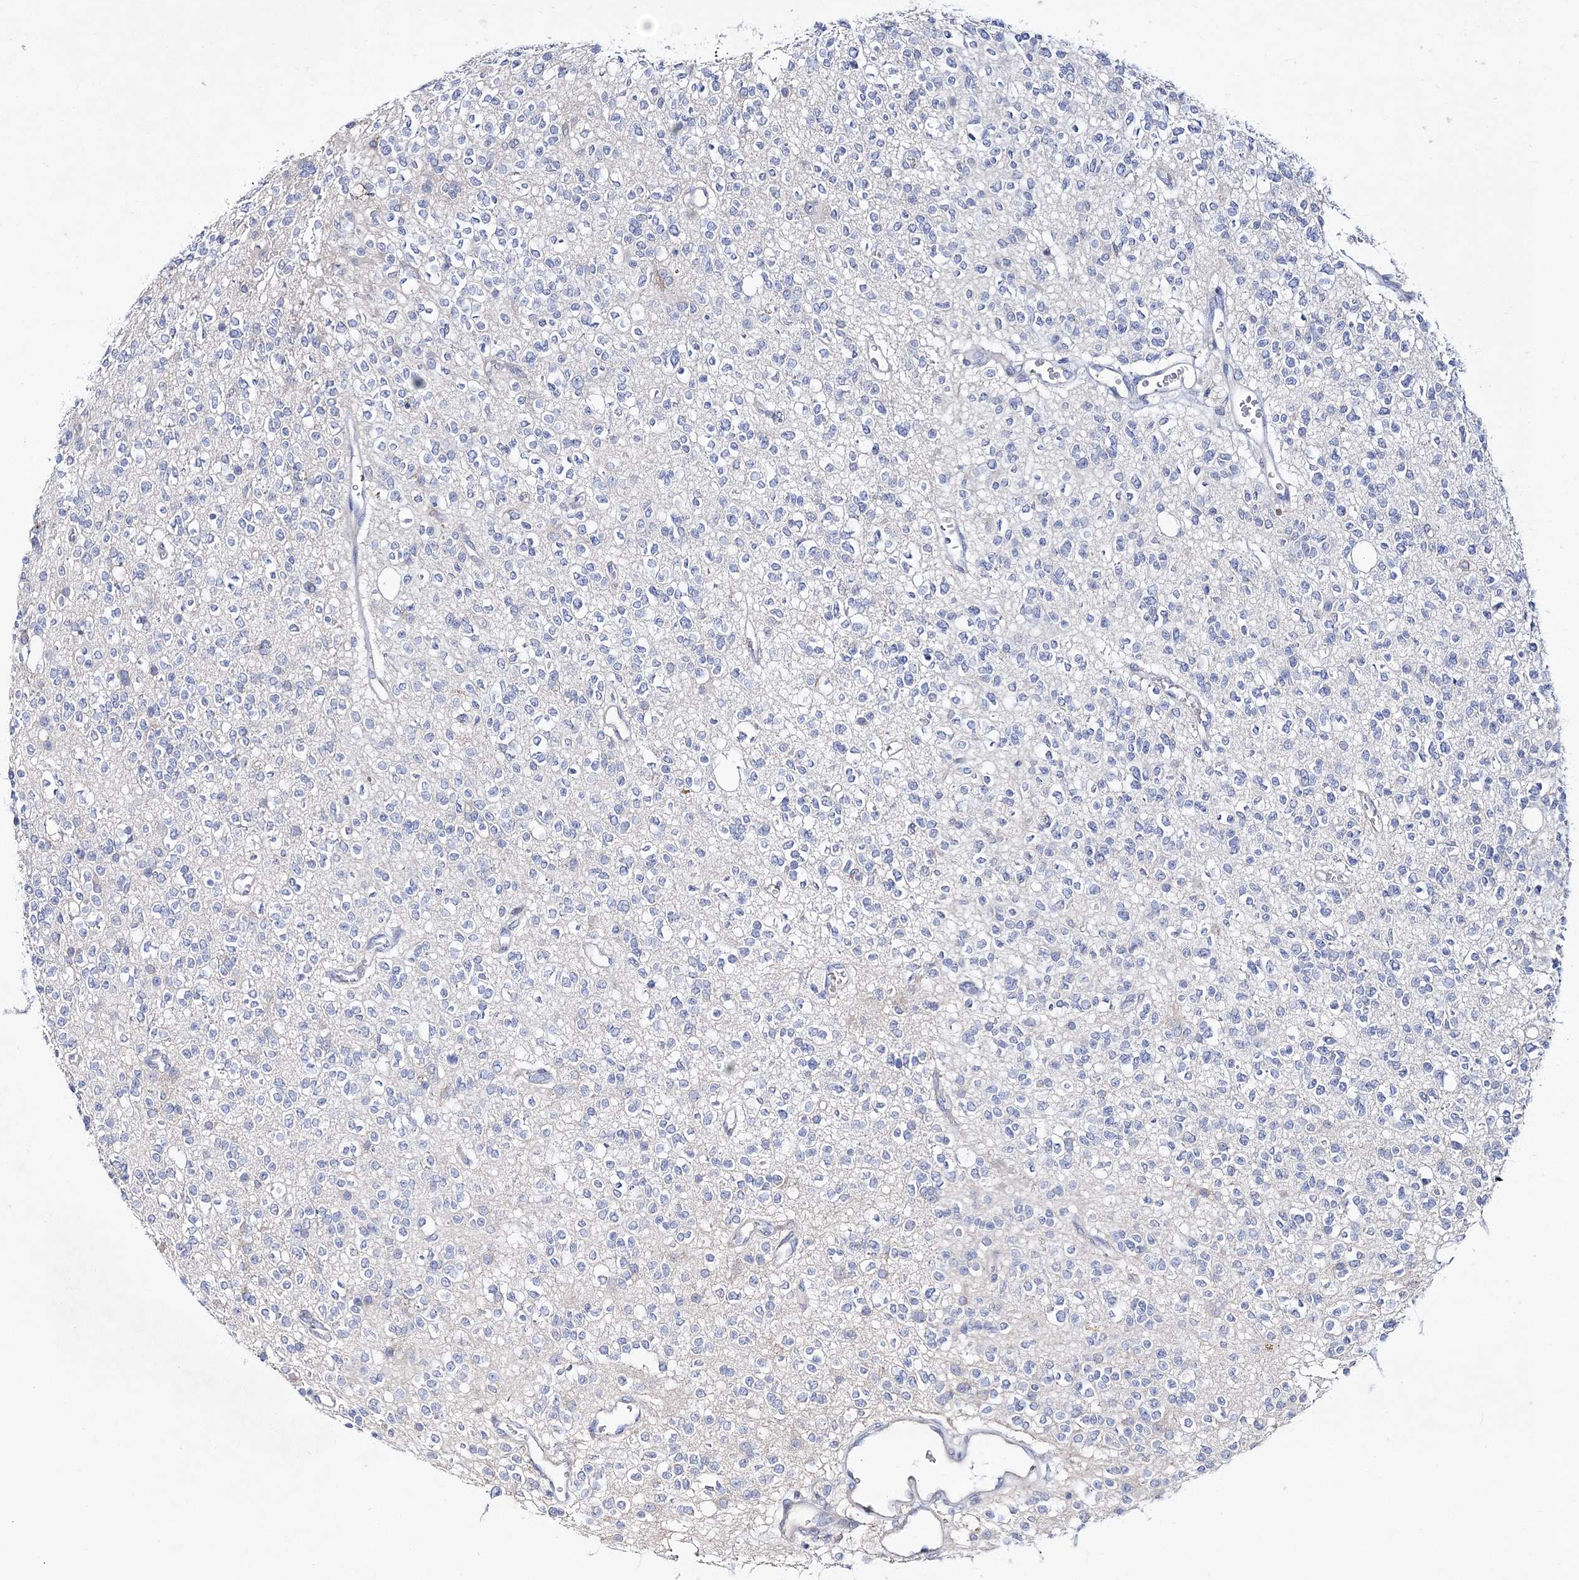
{"staining": {"intensity": "negative", "quantity": "none", "location": "none"}, "tissue": "glioma", "cell_type": "Tumor cells", "image_type": "cancer", "snomed": [{"axis": "morphology", "description": "Glioma, malignant, High grade"}, {"axis": "topography", "description": "Brain"}], "caption": "The immunohistochemistry (IHC) image has no significant expression in tumor cells of high-grade glioma (malignant) tissue.", "gene": "ANO1", "patient": {"sex": "male", "age": 34}}